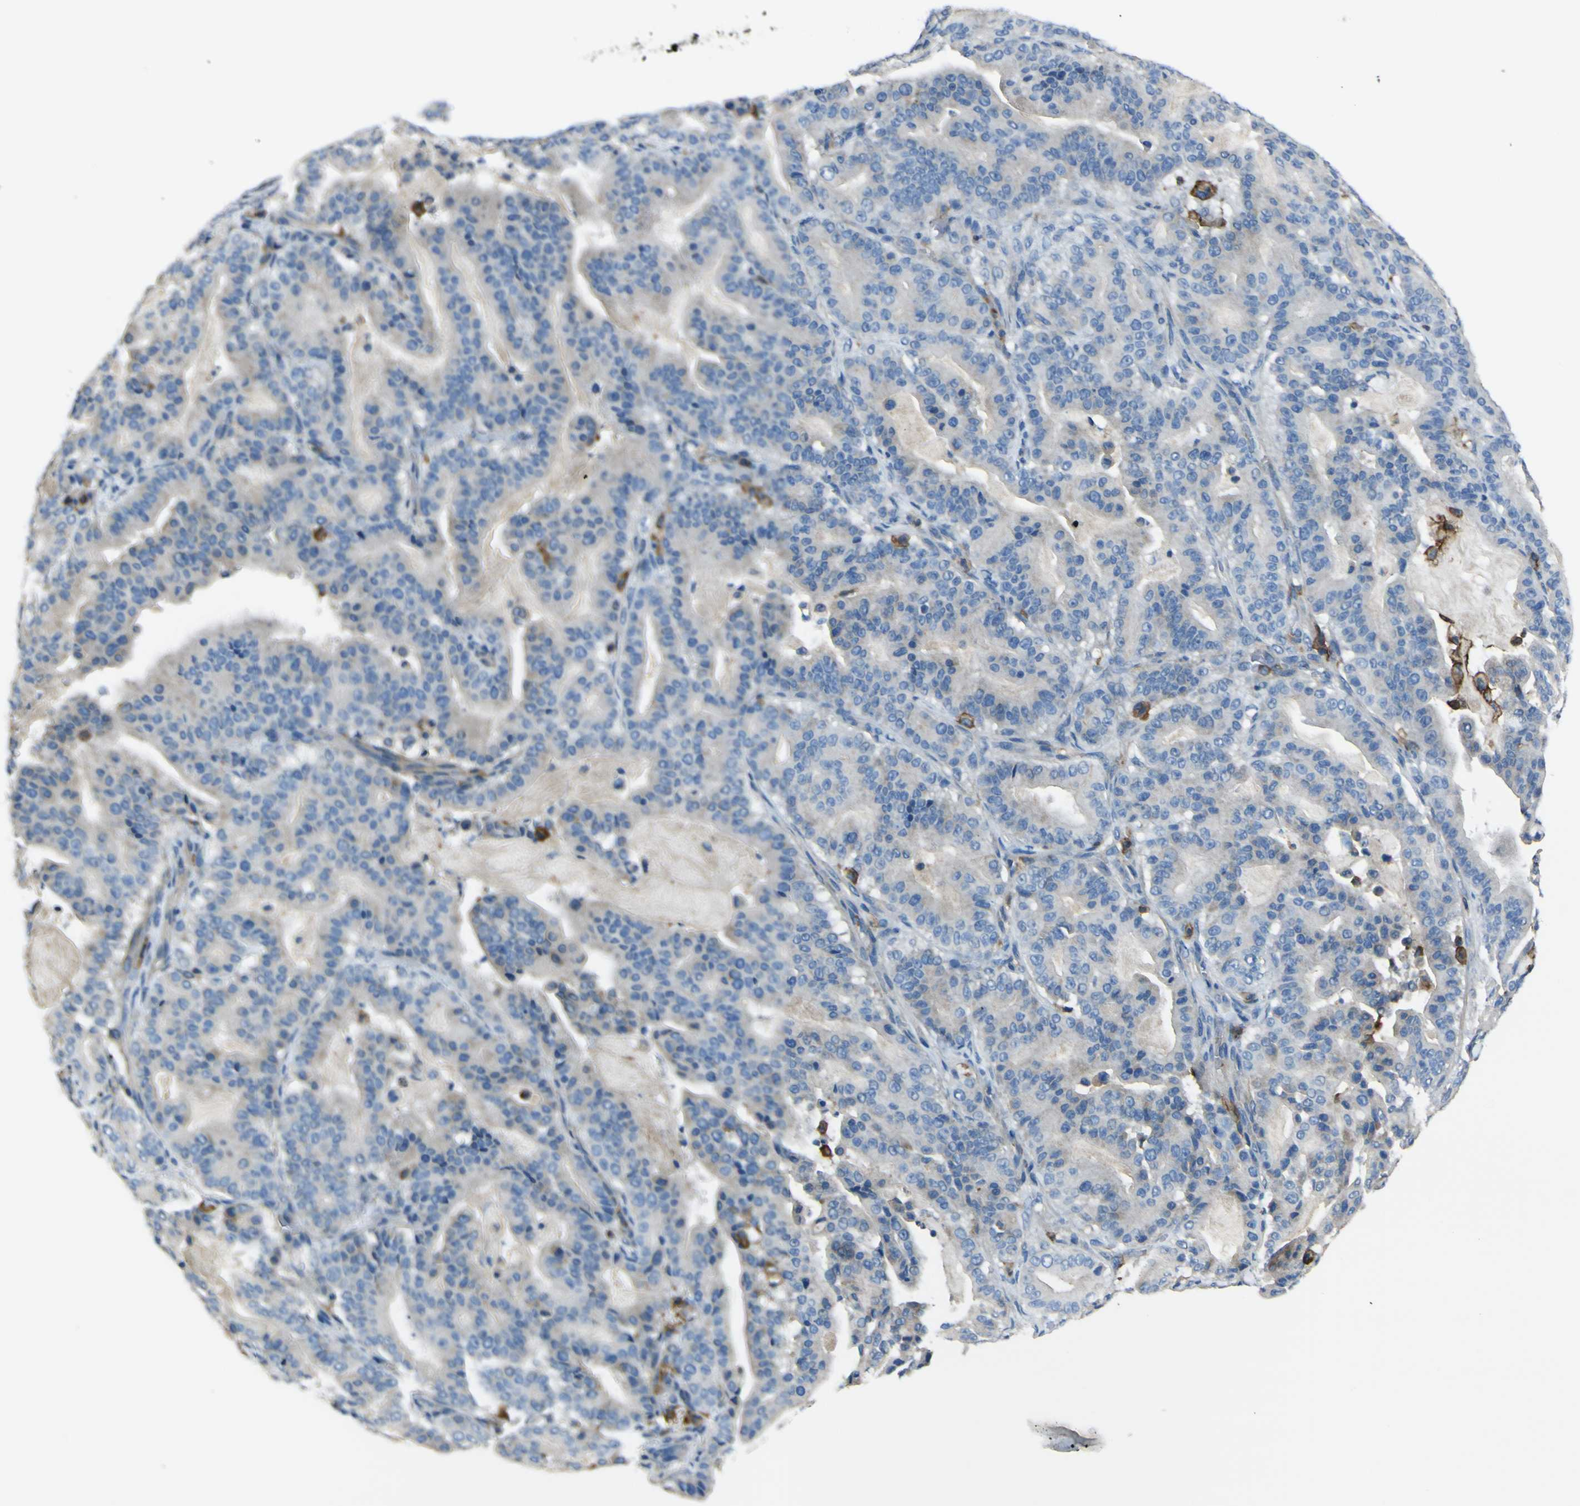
{"staining": {"intensity": "negative", "quantity": "none", "location": "none"}, "tissue": "pancreatic cancer", "cell_type": "Tumor cells", "image_type": "cancer", "snomed": [{"axis": "morphology", "description": "Adenocarcinoma, NOS"}, {"axis": "topography", "description": "Pancreas"}], "caption": "The histopathology image reveals no significant positivity in tumor cells of pancreatic cancer.", "gene": "LAIR1", "patient": {"sex": "male", "age": 63}}